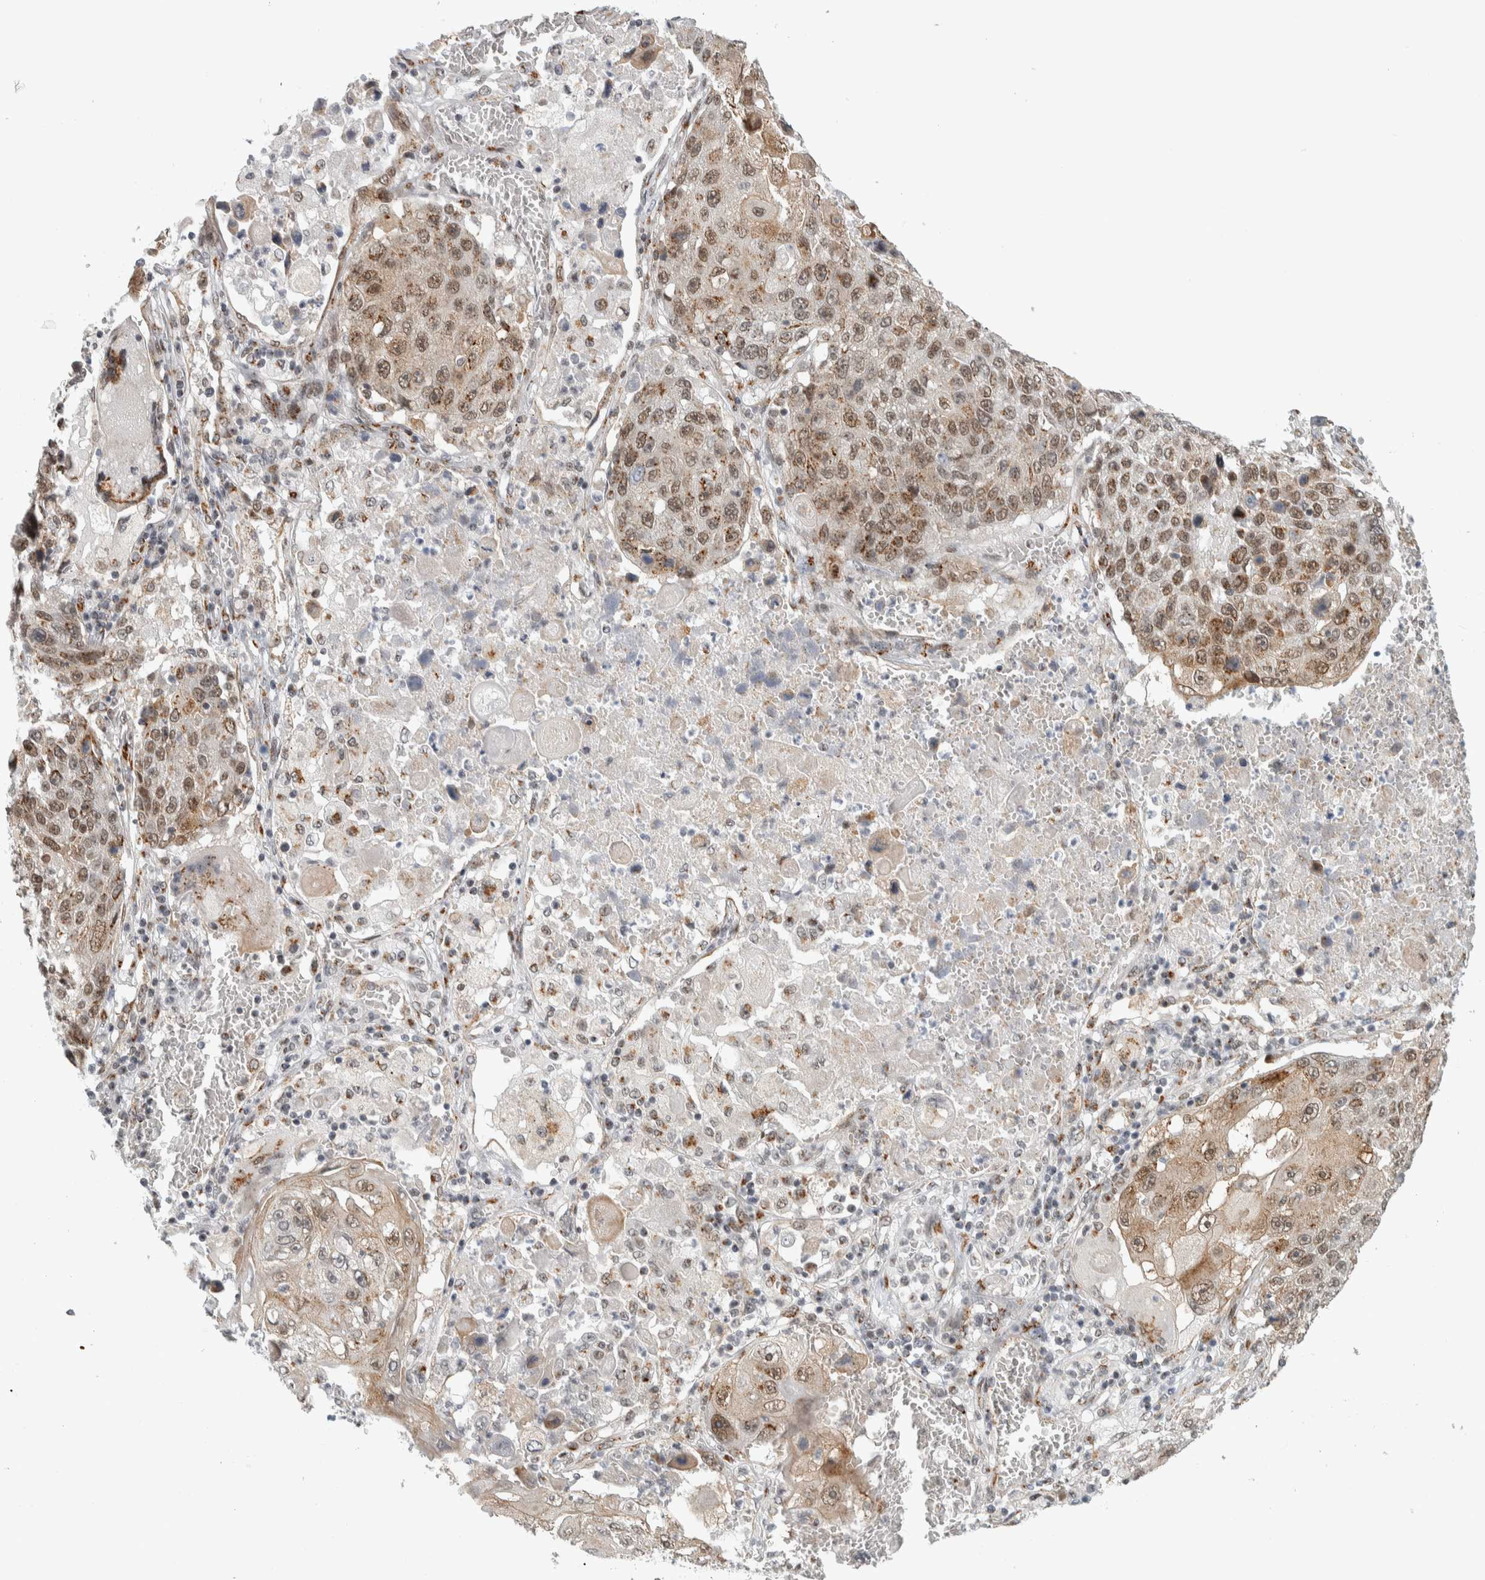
{"staining": {"intensity": "weak", "quantity": ">75%", "location": "cytoplasmic/membranous,nuclear"}, "tissue": "lung cancer", "cell_type": "Tumor cells", "image_type": "cancer", "snomed": [{"axis": "morphology", "description": "Squamous cell carcinoma, NOS"}, {"axis": "topography", "description": "Lung"}], "caption": "IHC (DAB) staining of human lung cancer (squamous cell carcinoma) displays weak cytoplasmic/membranous and nuclear protein expression in about >75% of tumor cells.", "gene": "ZMYND8", "patient": {"sex": "male", "age": 61}}